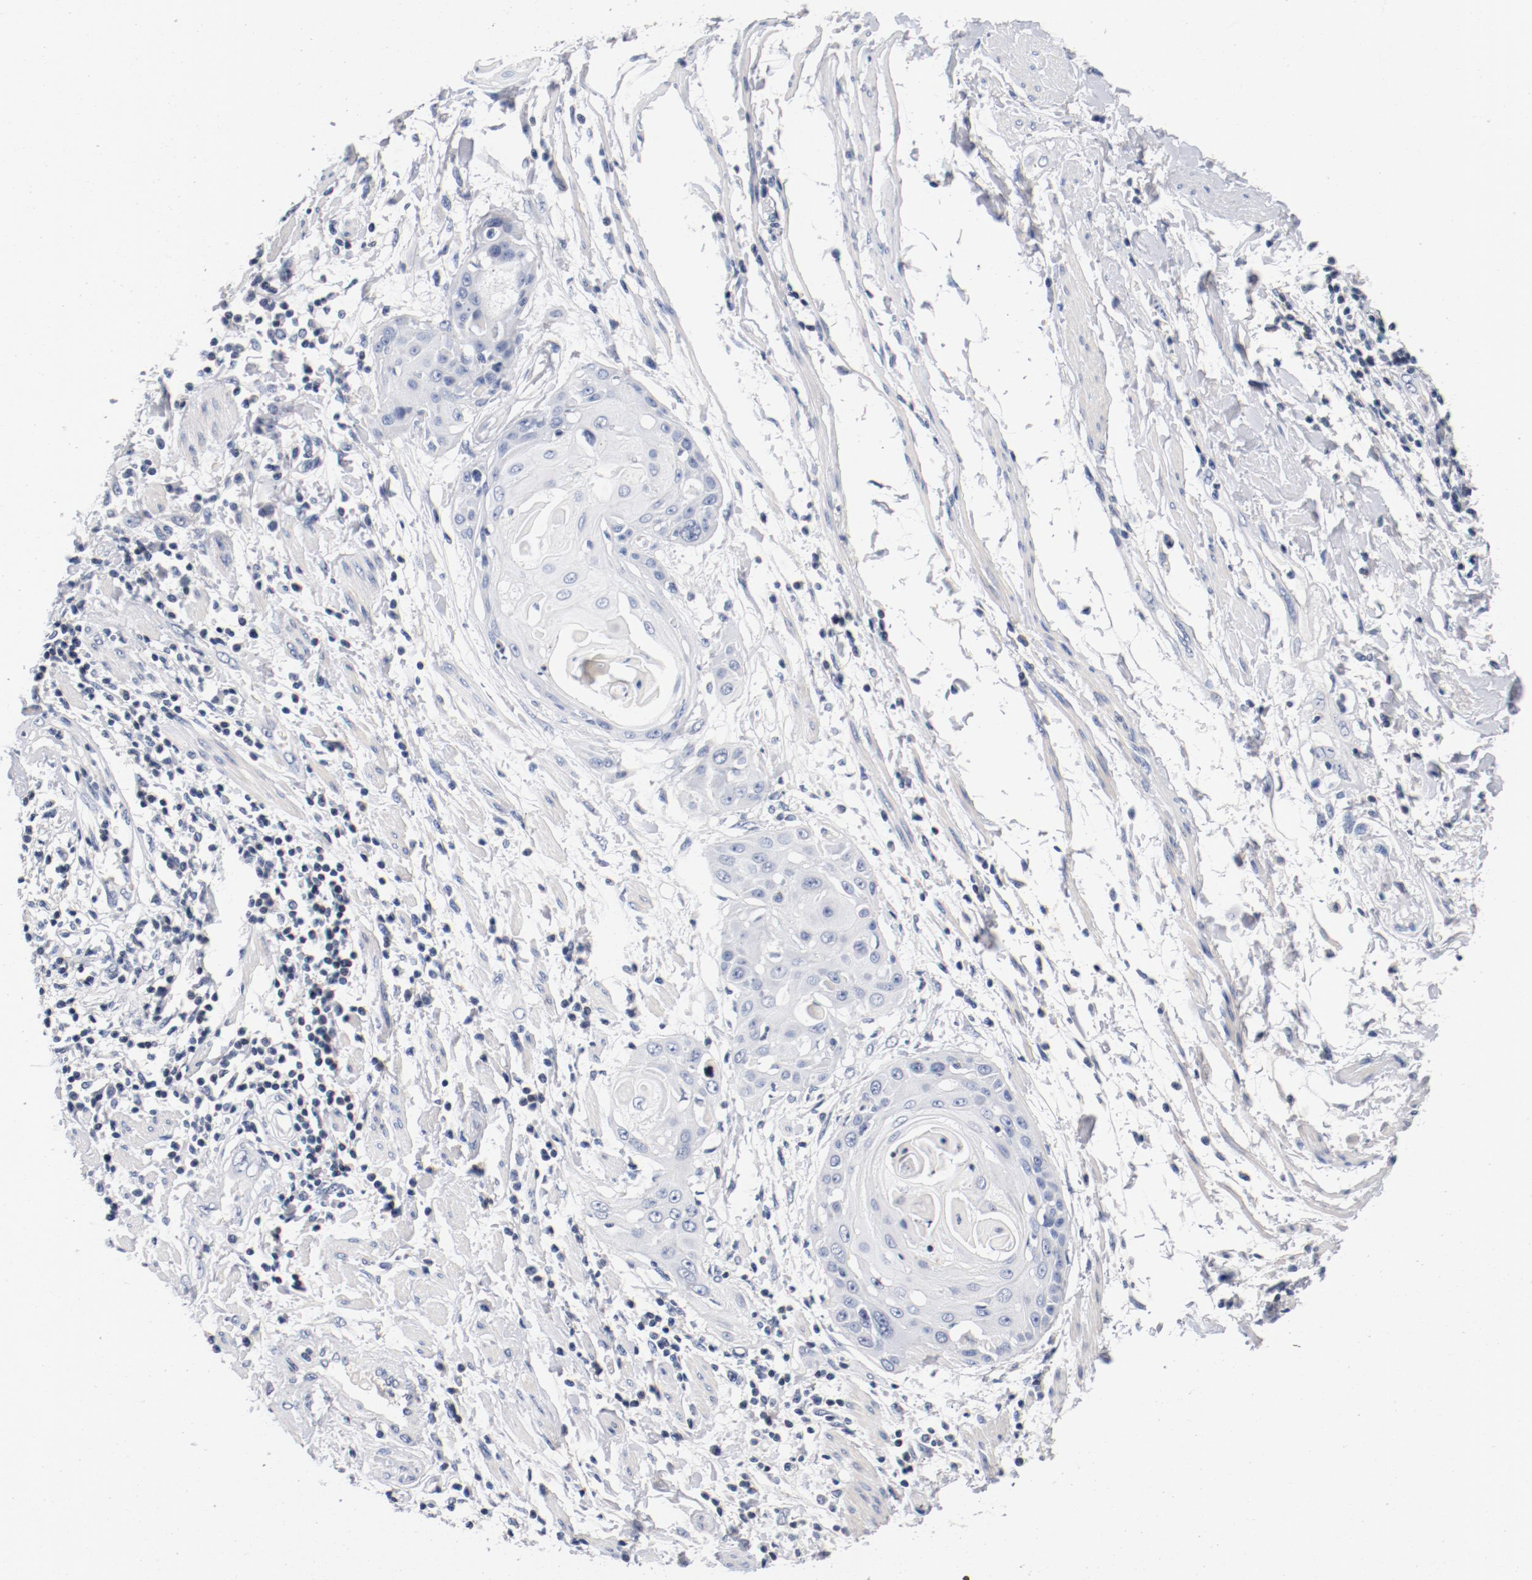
{"staining": {"intensity": "negative", "quantity": "none", "location": "none"}, "tissue": "cervical cancer", "cell_type": "Tumor cells", "image_type": "cancer", "snomed": [{"axis": "morphology", "description": "Squamous cell carcinoma, NOS"}, {"axis": "topography", "description": "Cervix"}], "caption": "This micrograph is of squamous cell carcinoma (cervical) stained with immunohistochemistry (IHC) to label a protein in brown with the nuclei are counter-stained blue. There is no staining in tumor cells.", "gene": "PIM1", "patient": {"sex": "female", "age": 57}}